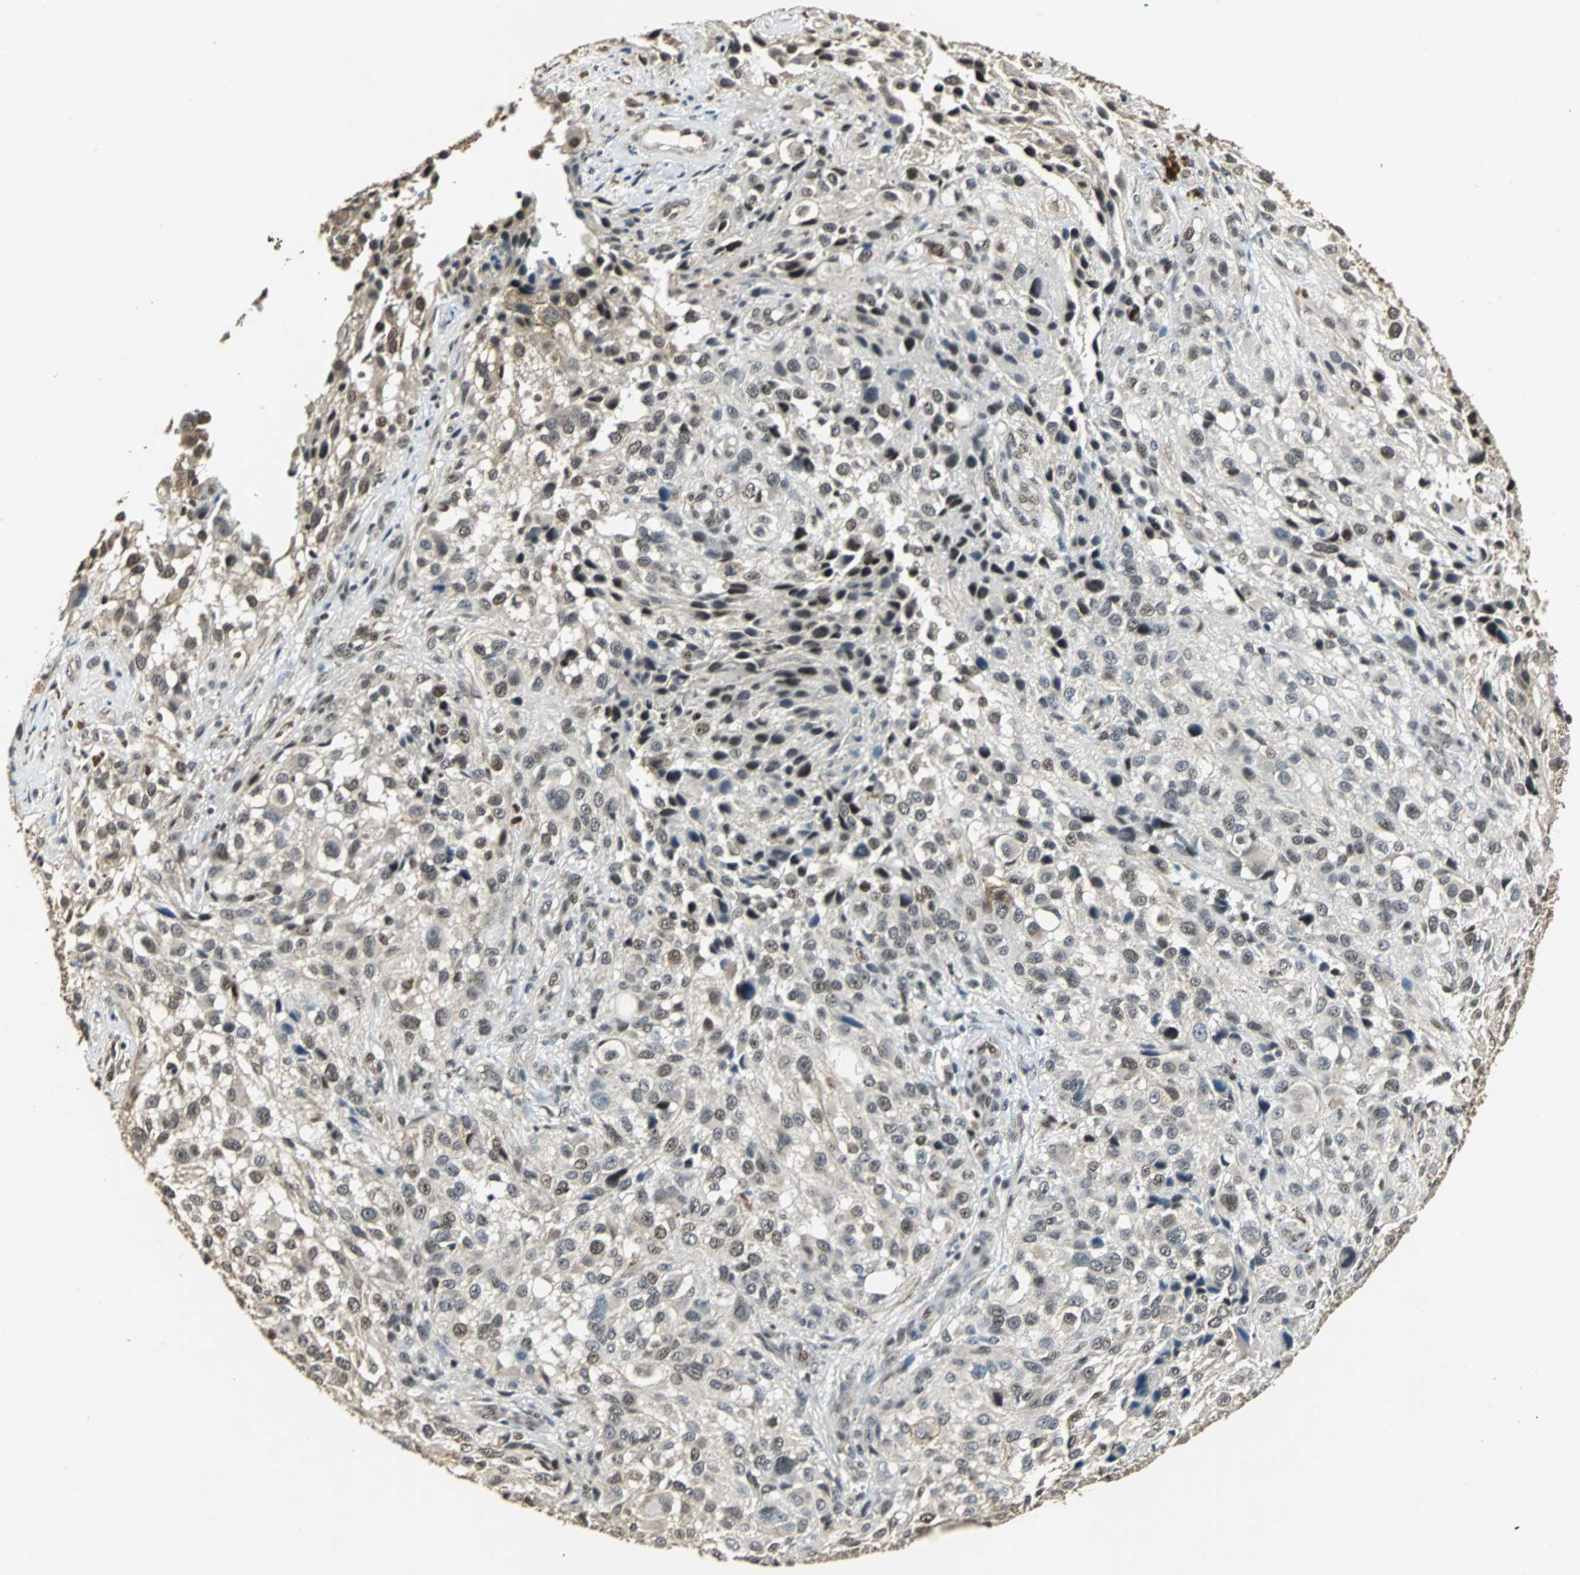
{"staining": {"intensity": "strong", "quantity": "25%-75%", "location": "cytoplasmic/membranous"}, "tissue": "melanoma", "cell_type": "Tumor cells", "image_type": "cancer", "snomed": [{"axis": "morphology", "description": "Necrosis, NOS"}, {"axis": "morphology", "description": "Malignant melanoma, NOS"}, {"axis": "topography", "description": "Skin"}], "caption": "A histopathology image showing strong cytoplasmic/membranous positivity in about 25%-75% of tumor cells in malignant melanoma, as visualized by brown immunohistochemical staining.", "gene": "MED4", "patient": {"sex": "female", "age": 87}}